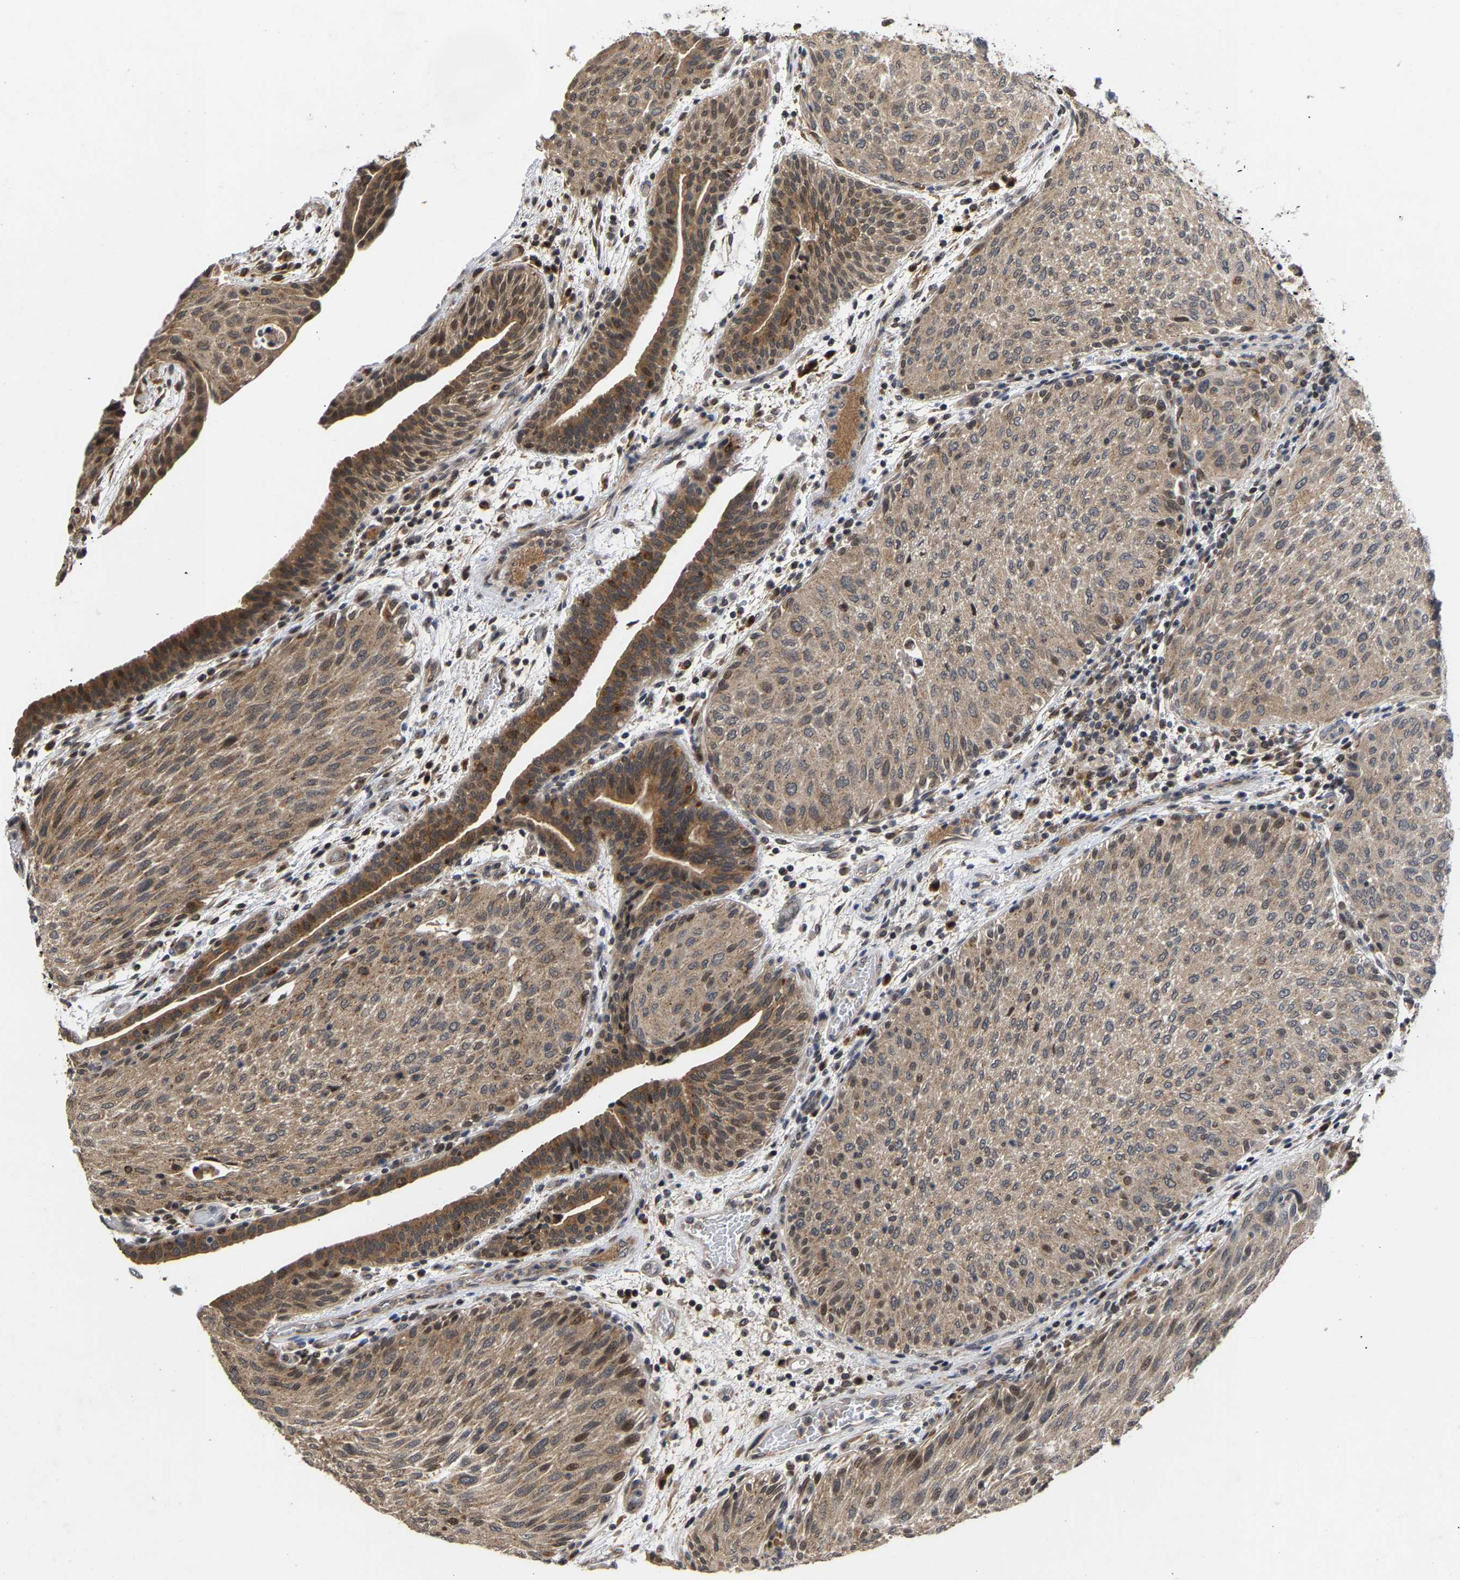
{"staining": {"intensity": "moderate", "quantity": ">75%", "location": "cytoplasmic/membranous"}, "tissue": "urothelial cancer", "cell_type": "Tumor cells", "image_type": "cancer", "snomed": [{"axis": "morphology", "description": "Urothelial carcinoma, Low grade"}, {"axis": "morphology", "description": "Urothelial carcinoma, High grade"}, {"axis": "topography", "description": "Urinary bladder"}], "caption": "Immunohistochemical staining of human urothelial carcinoma (low-grade) demonstrates medium levels of moderate cytoplasmic/membranous protein expression in approximately >75% of tumor cells.", "gene": "CLIP2", "patient": {"sex": "male", "age": 35}}